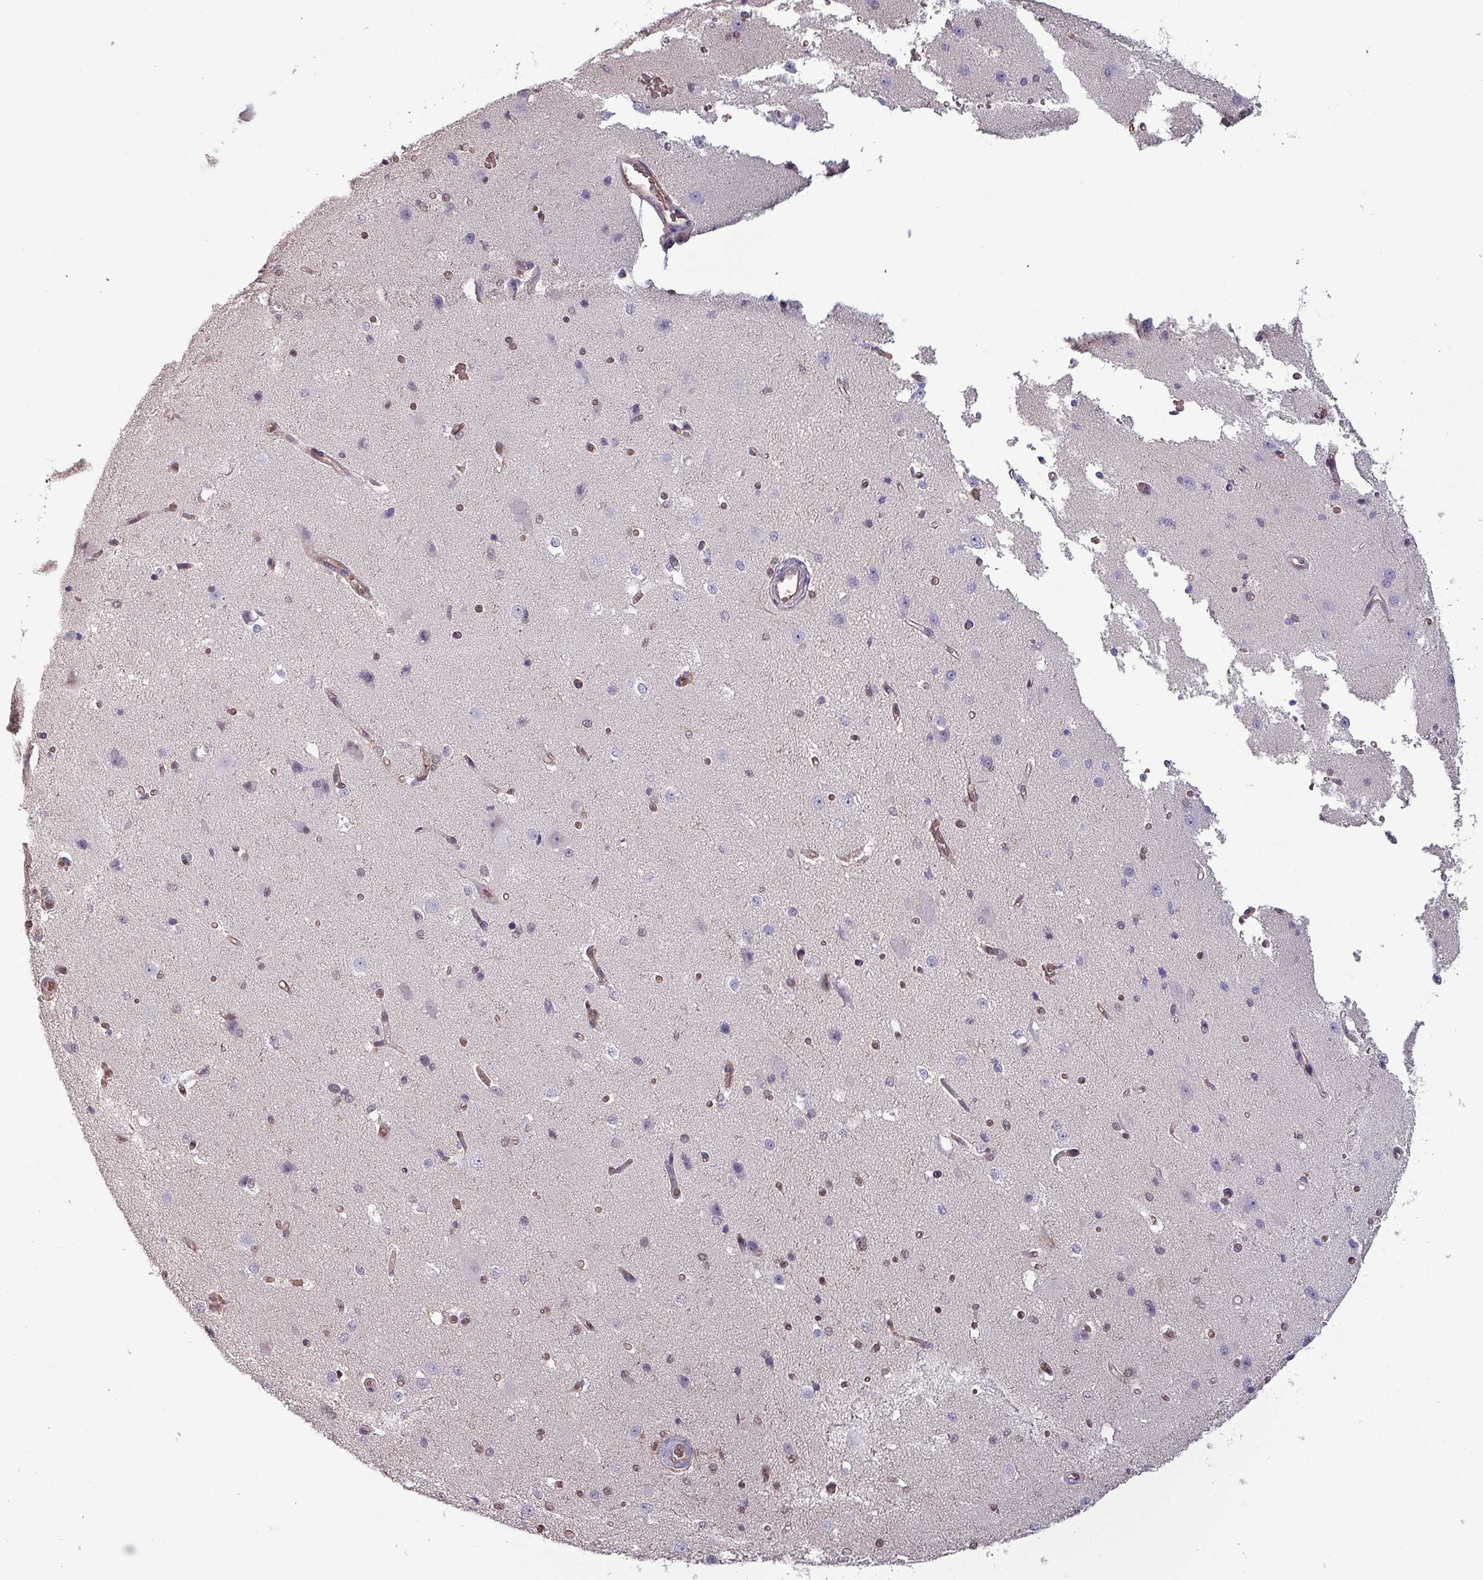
{"staining": {"intensity": "moderate", "quantity": ">75%", "location": "cytoplasmic/membranous,nuclear"}, "tissue": "cerebral cortex", "cell_type": "Endothelial cells", "image_type": "normal", "snomed": [{"axis": "morphology", "description": "Normal tissue, NOS"}, {"axis": "morphology", "description": "Inflammation, NOS"}, {"axis": "topography", "description": "Cerebral cortex"}], "caption": "This histopathology image demonstrates unremarkable cerebral cortex stained with immunohistochemistry (IHC) to label a protein in brown. The cytoplasmic/membranous,nuclear of endothelial cells show moderate positivity for the protein. Nuclei are counter-stained blue.", "gene": "PSMB8", "patient": {"sex": "male", "age": 6}}